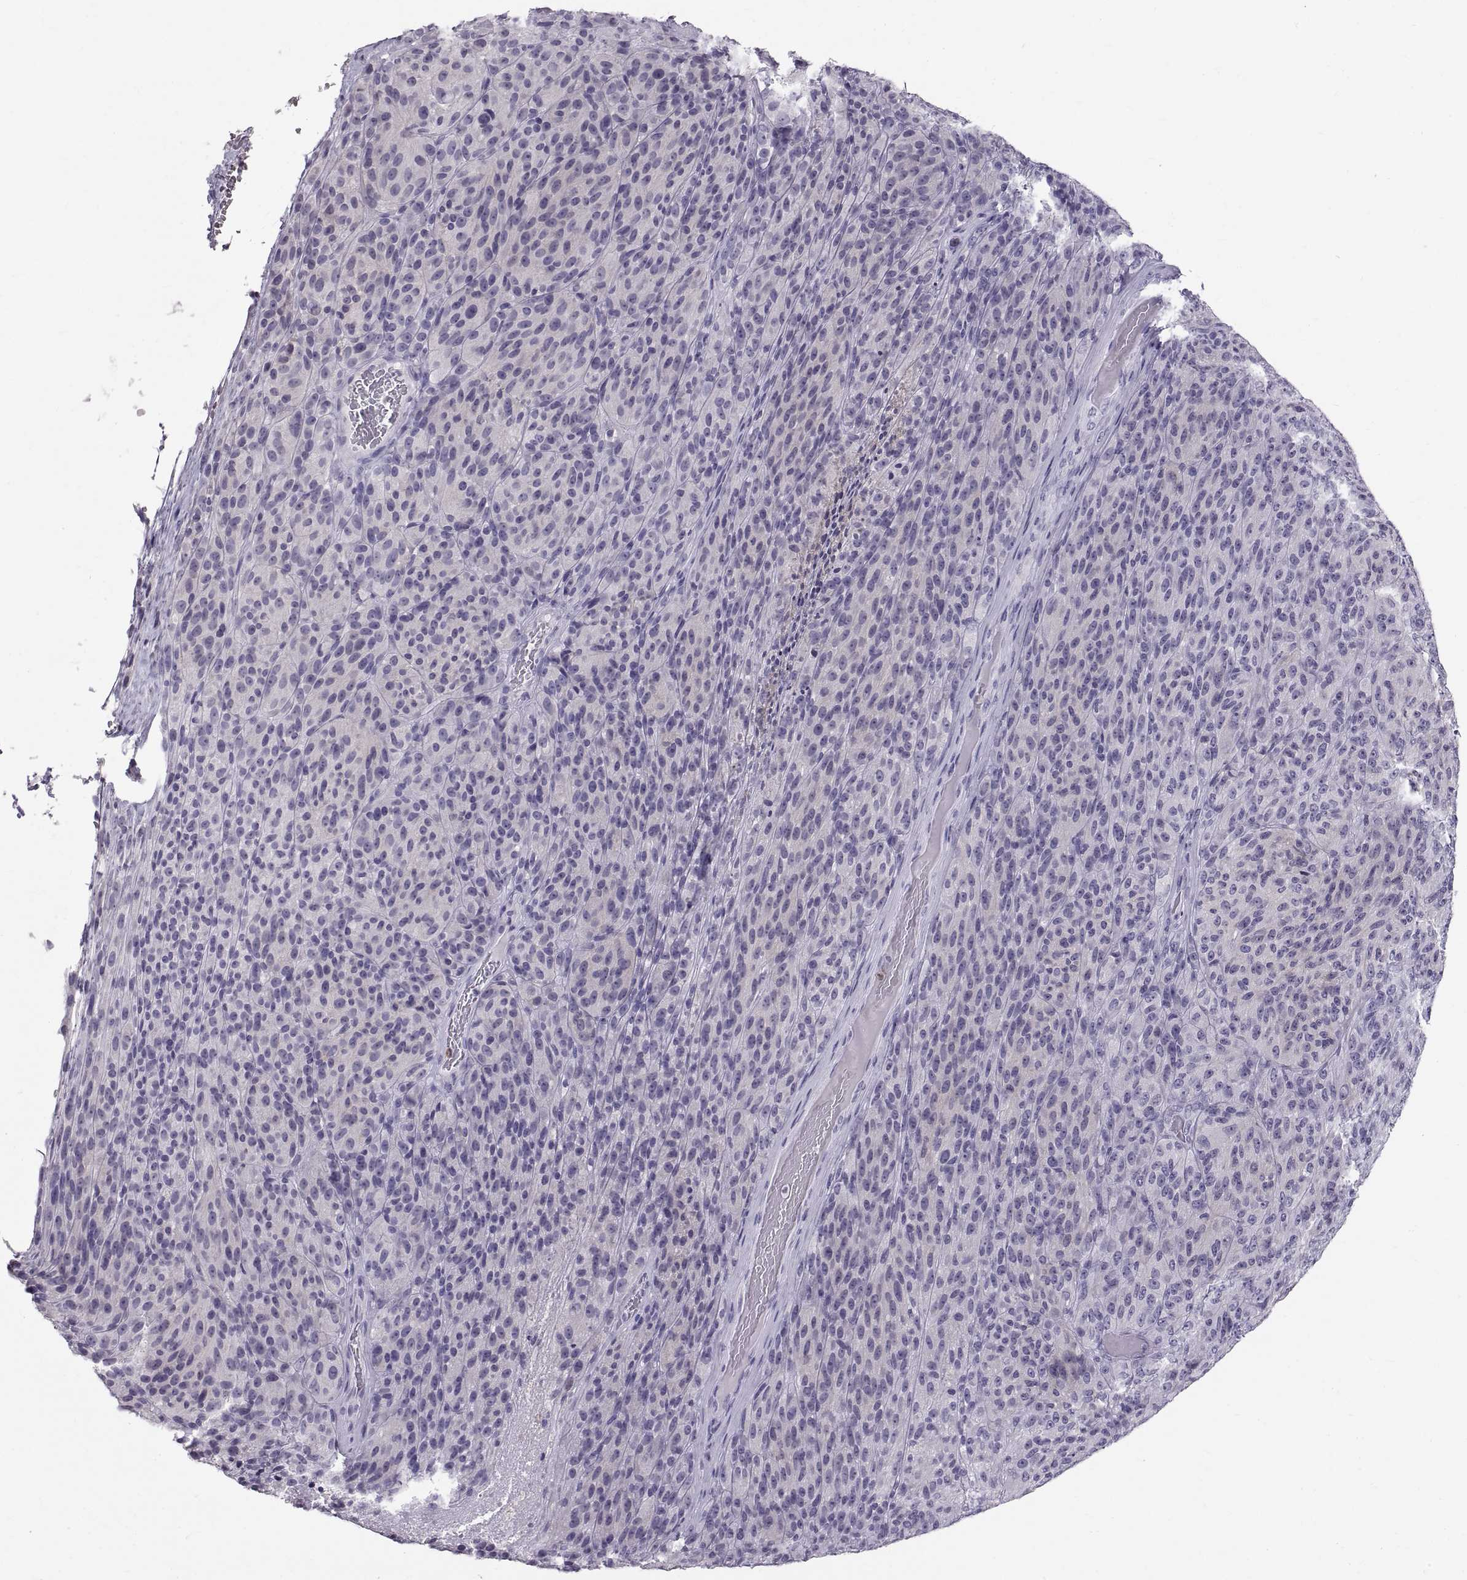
{"staining": {"intensity": "negative", "quantity": "none", "location": "none"}, "tissue": "melanoma", "cell_type": "Tumor cells", "image_type": "cancer", "snomed": [{"axis": "morphology", "description": "Malignant melanoma, Metastatic site"}, {"axis": "topography", "description": "Brain"}], "caption": "This is an IHC micrograph of malignant melanoma (metastatic site). There is no expression in tumor cells.", "gene": "SPACDR", "patient": {"sex": "female", "age": 56}}